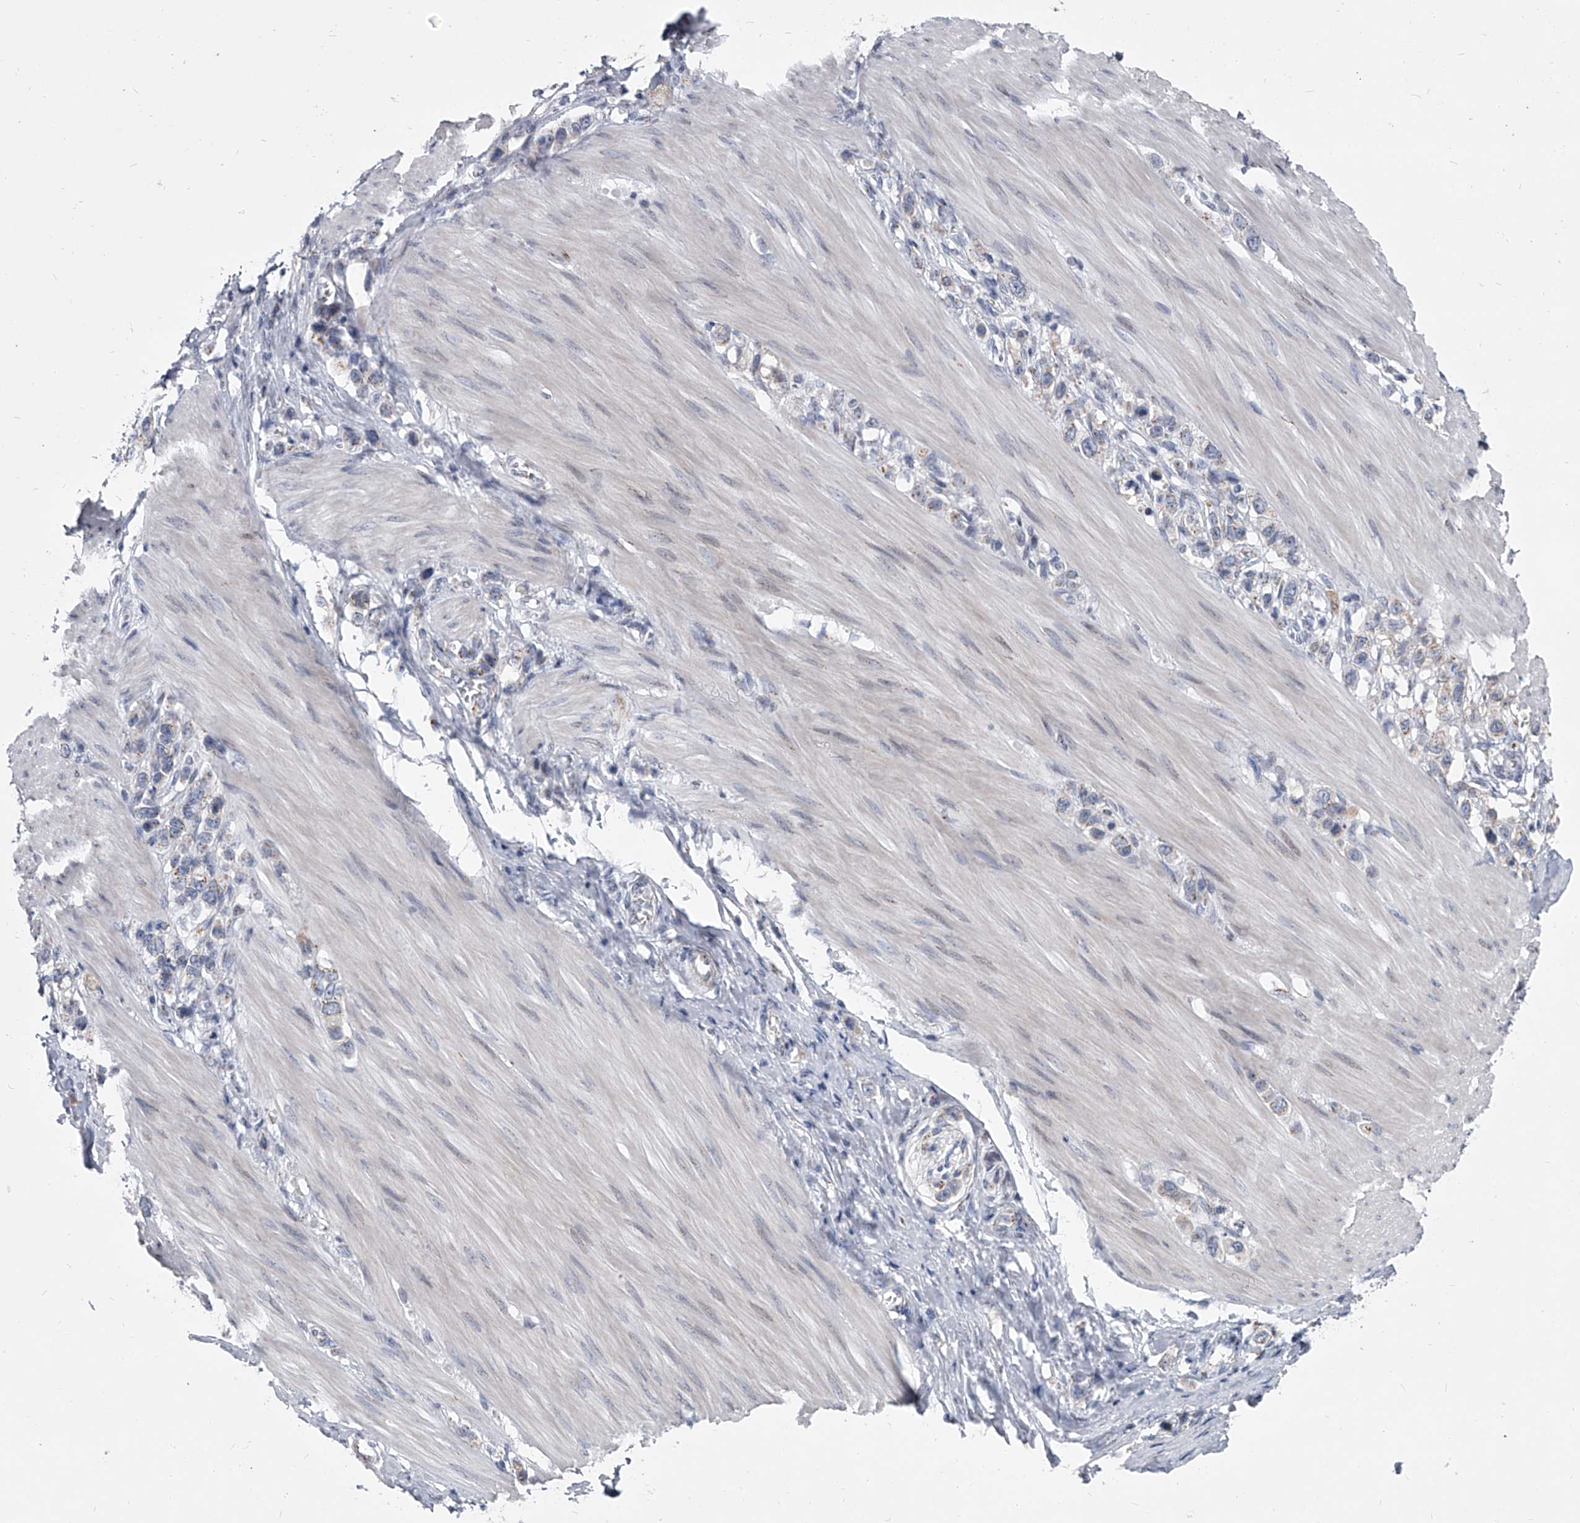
{"staining": {"intensity": "weak", "quantity": "<25%", "location": "cytoplasmic/membranous"}, "tissue": "stomach cancer", "cell_type": "Tumor cells", "image_type": "cancer", "snomed": [{"axis": "morphology", "description": "Adenocarcinoma, NOS"}, {"axis": "topography", "description": "Stomach"}], "caption": "This is a photomicrograph of immunohistochemistry (IHC) staining of adenocarcinoma (stomach), which shows no positivity in tumor cells.", "gene": "EVA1C", "patient": {"sex": "female", "age": 65}}